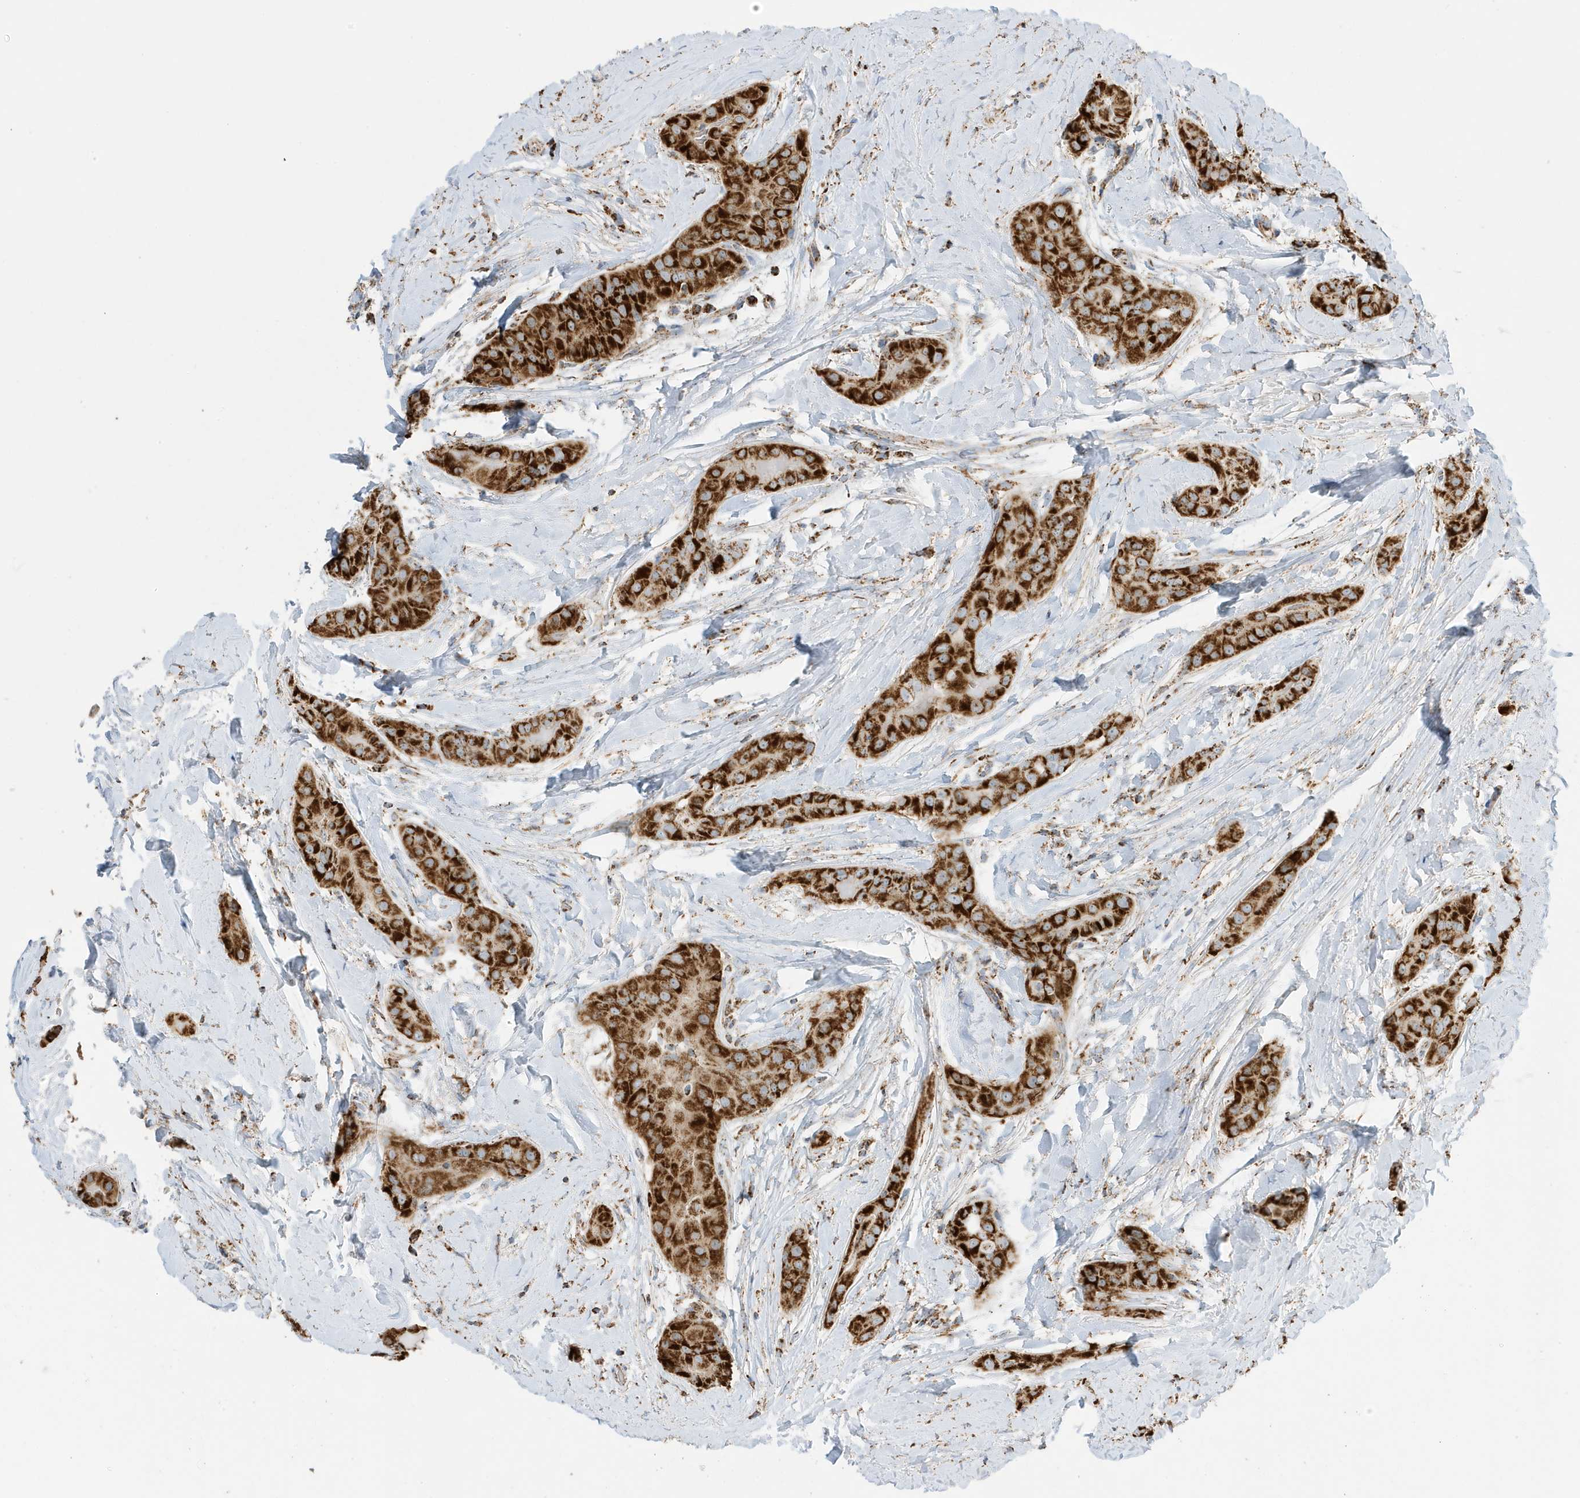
{"staining": {"intensity": "strong", "quantity": ">75%", "location": "cytoplasmic/membranous"}, "tissue": "thyroid cancer", "cell_type": "Tumor cells", "image_type": "cancer", "snomed": [{"axis": "morphology", "description": "Papillary adenocarcinoma, NOS"}, {"axis": "topography", "description": "Thyroid gland"}], "caption": "The micrograph displays staining of thyroid papillary adenocarcinoma, revealing strong cytoplasmic/membranous protein positivity (brown color) within tumor cells. The staining is performed using DAB (3,3'-diaminobenzidine) brown chromogen to label protein expression. The nuclei are counter-stained blue using hematoxylin.", "gene": "ATP5ME", "patient": {"sex": "male", "age": 33}}